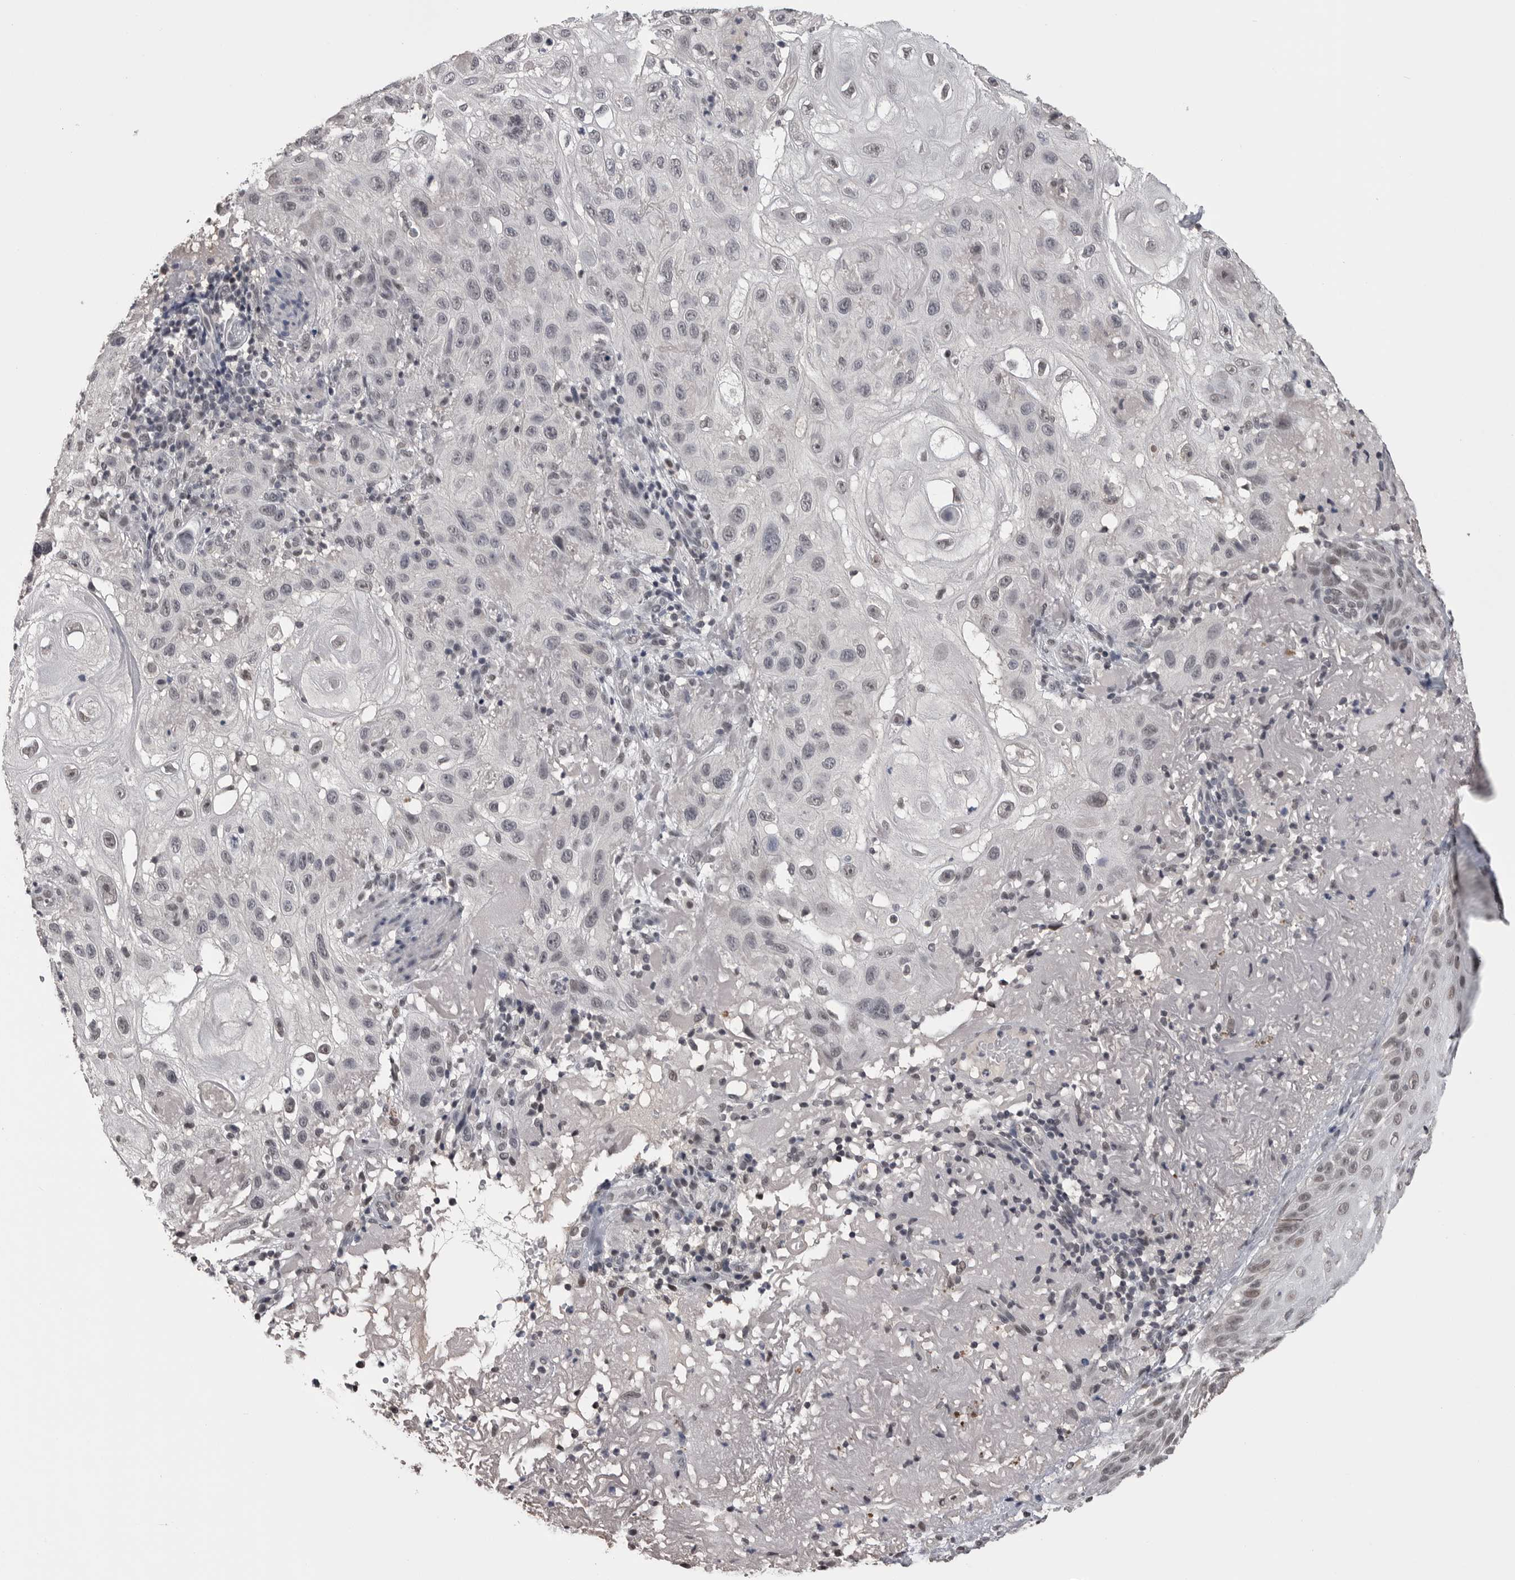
{"staining": {"intensity": "weak", "quantity": "<25%", "location": "nuclear"}, "tissue": "skin cancer", "cell_type": "Tumor cells", "image_type": "cancer", "snomed": [{"axis": "morphology", "description": "Normal tissue, NOS"}, {"axis": "morphology", "description": "Squamous cell carcinoma, NOS"}, {"axis": "topography", "description": "Skin"}], "caption": "Immunohistochemical staining of skin cancer shows no significant staining in tumor cells. (DAB (3,3'-diaminobenzidine) IHC visualized using brightfield microscopy, high magnification).", "gene": "DLG2", "patient": {"sex": "female", "age": 96}}